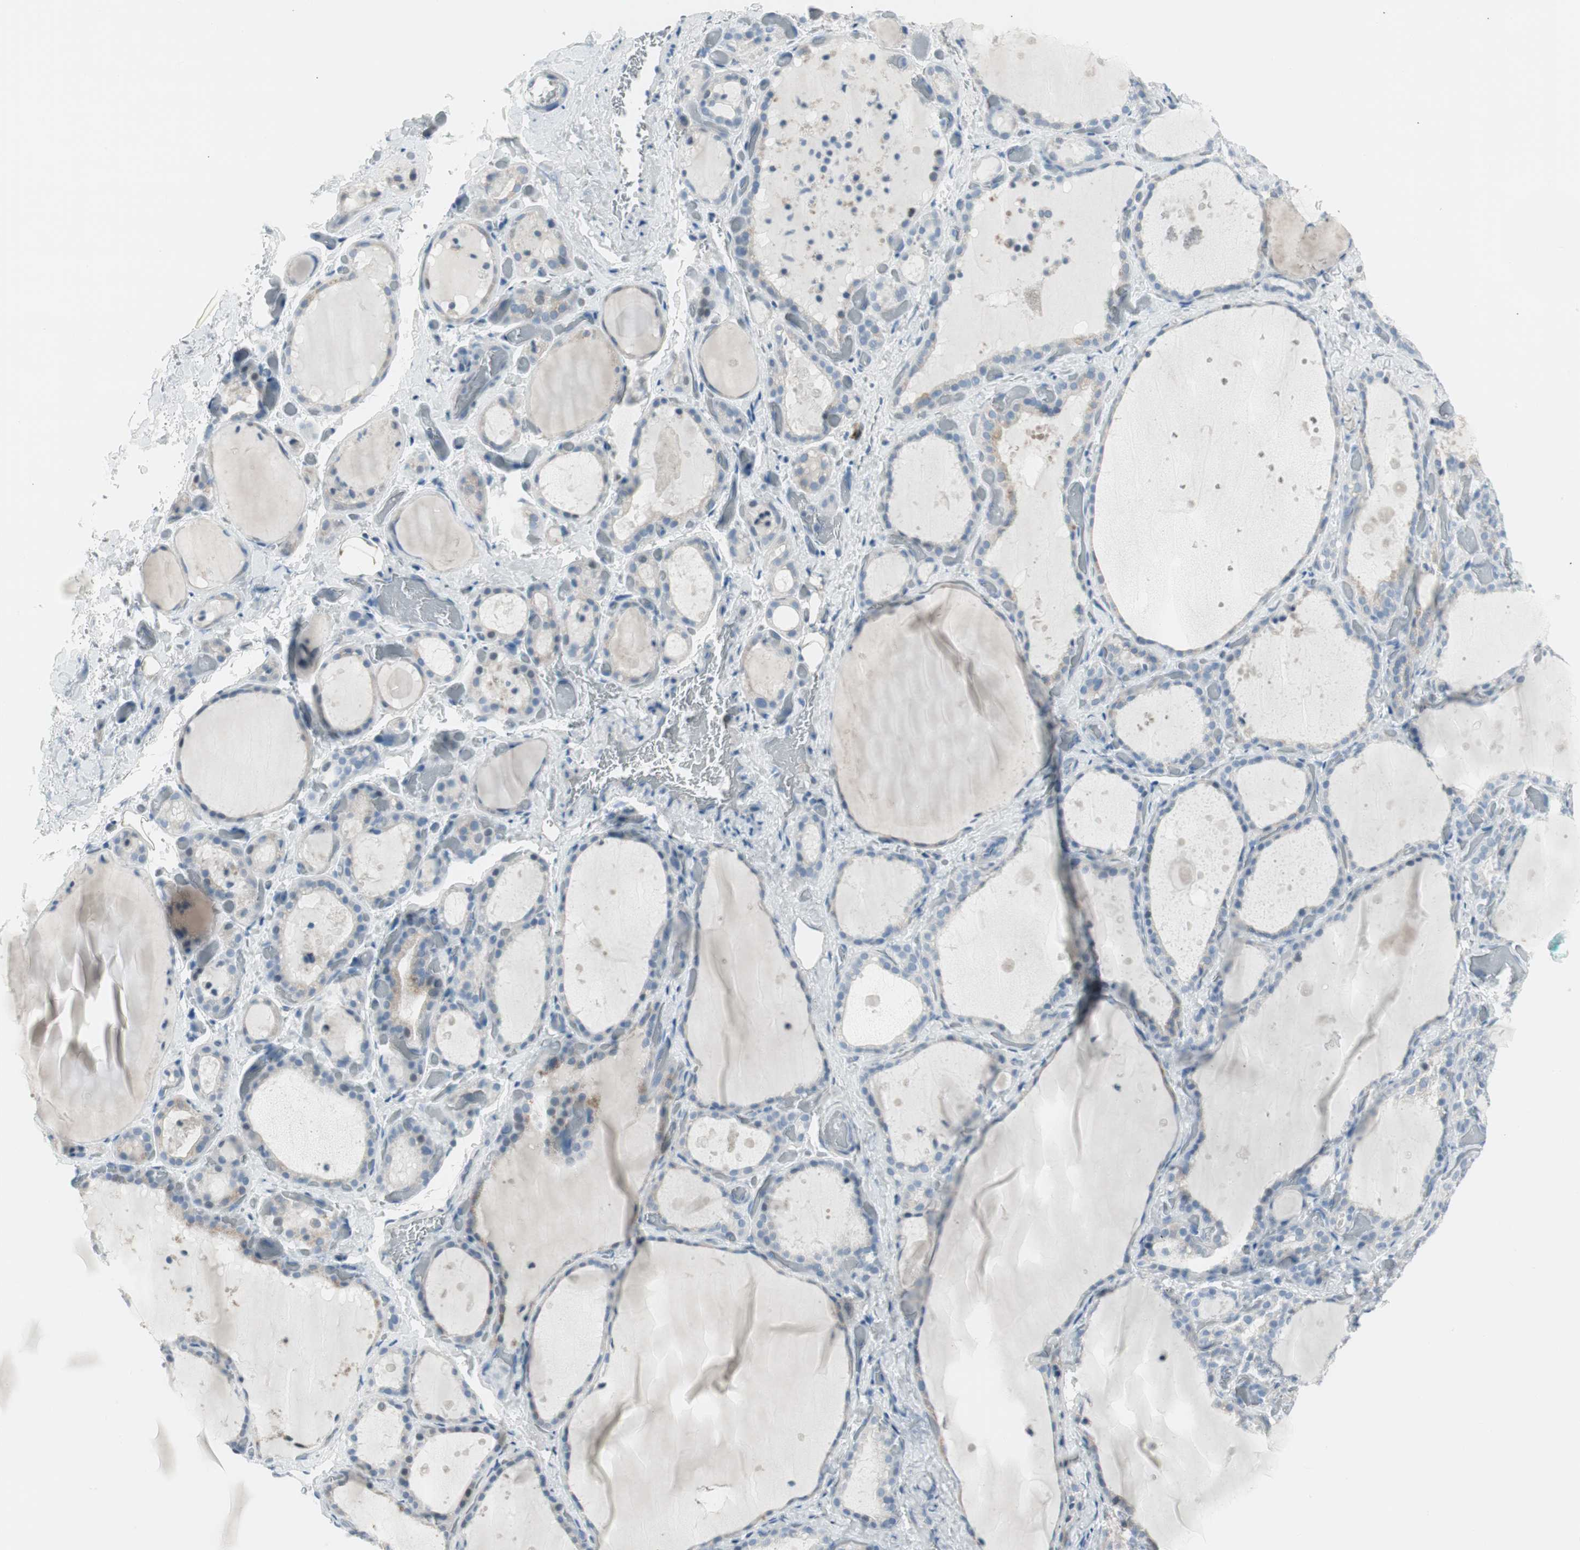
{"staining": {"intensity": "weak", "quantity": "<25%", "location": "cytoplasmic/membranous"}, "tissue": "thyroid gland", "cell_type": "Glandular cells", "image_type": "normal", "snomed": [{"axis": "morphology", "description": "Normal tissue, NOS"}, {"axis": "topography", "description": "Thyroid gland"}], "caption": "Immunohistochemical staining of benign human thyroid gland demonstrates no significant expression in glandular cells.", "gene": "AGR2", "patient": {"sex": "female", "age": 44}}